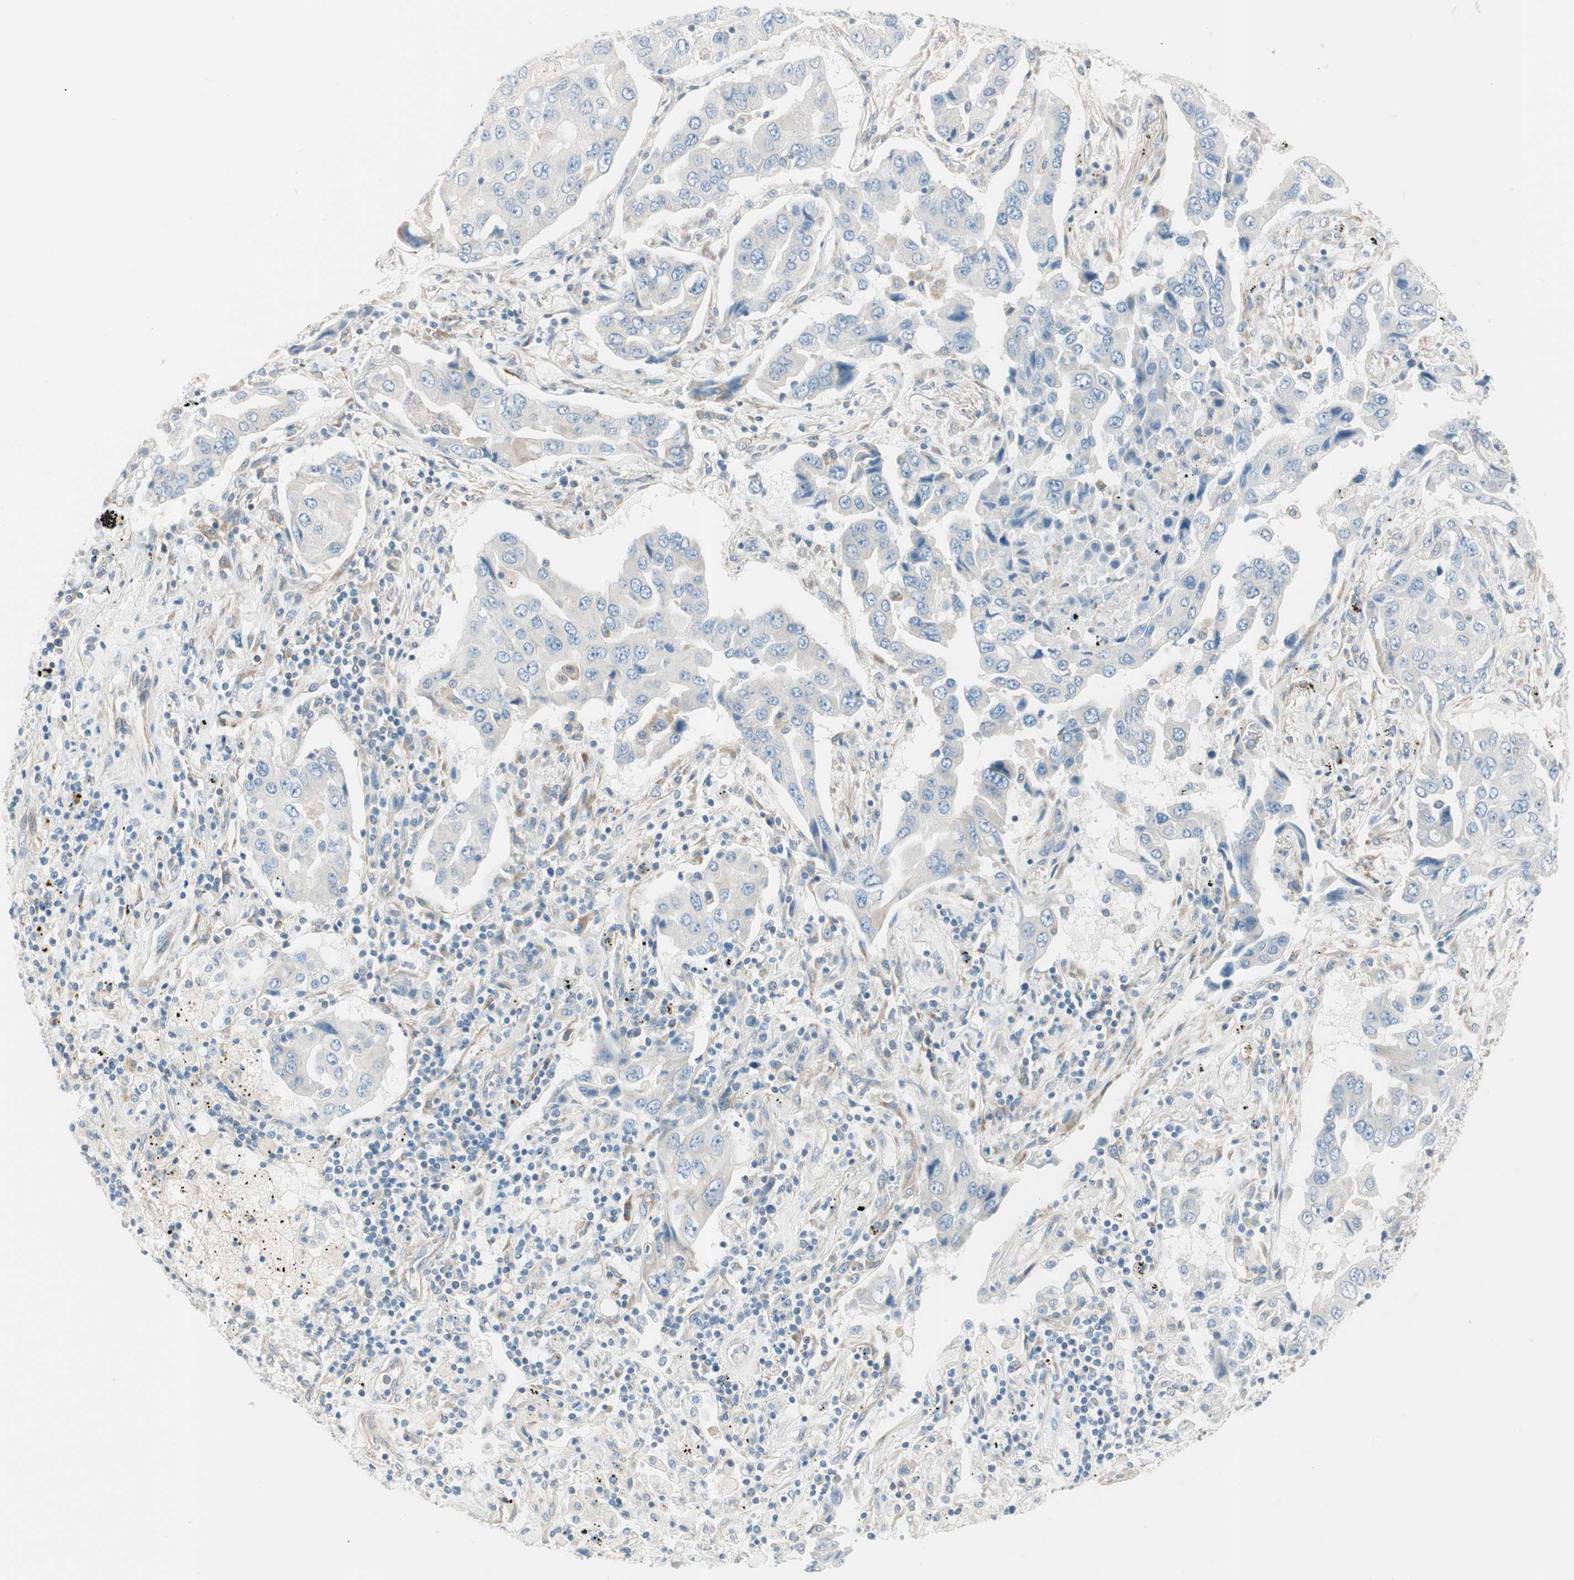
{"staining": {"intensity": "negative", "quantity": "none", "location": "none"}, "tissue": "lung cancer", "cell_type": "Tumor cells", "image_type": "cancer", "snomed": [{"axis": "morphology", "description": "Adenocarcinoma, NOS"}, {"axis": "topography", "description": "Lung"}], "caption": "A histopathology image of human lung cancer (adenocarcinoma) is negative for staining in tumor cells.", "gene": "CDK3", "patient": {"sex": "female", "age": 65}}